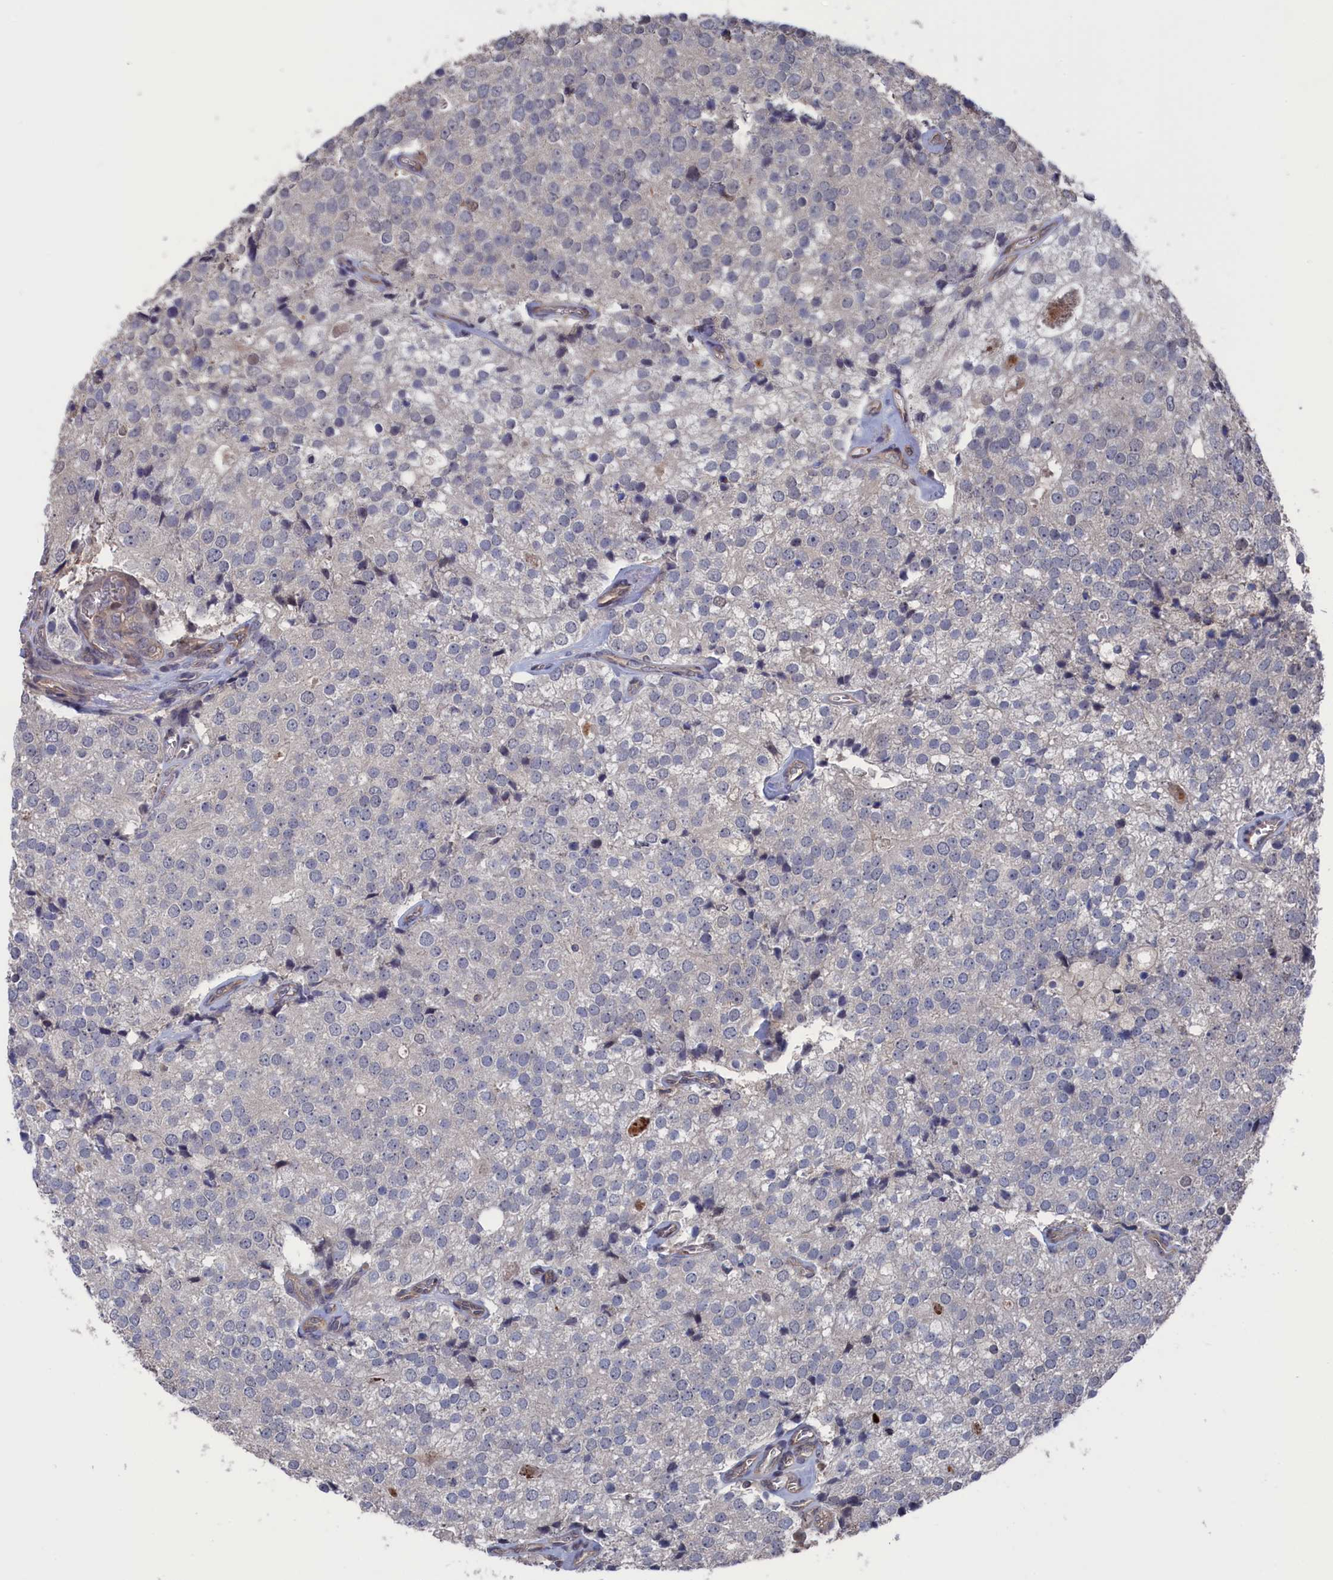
{"staining": {"intensity": "negative", "quantity": "none", "location": "none"}, "tissue": "prostate cancer", "cell_type": "Tumor cells", "image_type": "cancer", "snomed": [{"axis": "morphology", "description": "Adenocarcinoma, High grade"}, {"axis": "topography", "description": "Prostate"}], "caption": "Immunohistochemical staining of prostate adenocarcinoma (high-grade) demonstrates no significant staining in tumor cells.", "gene": "NUTF2", "patient": {"sex": "male", "age": 49}}